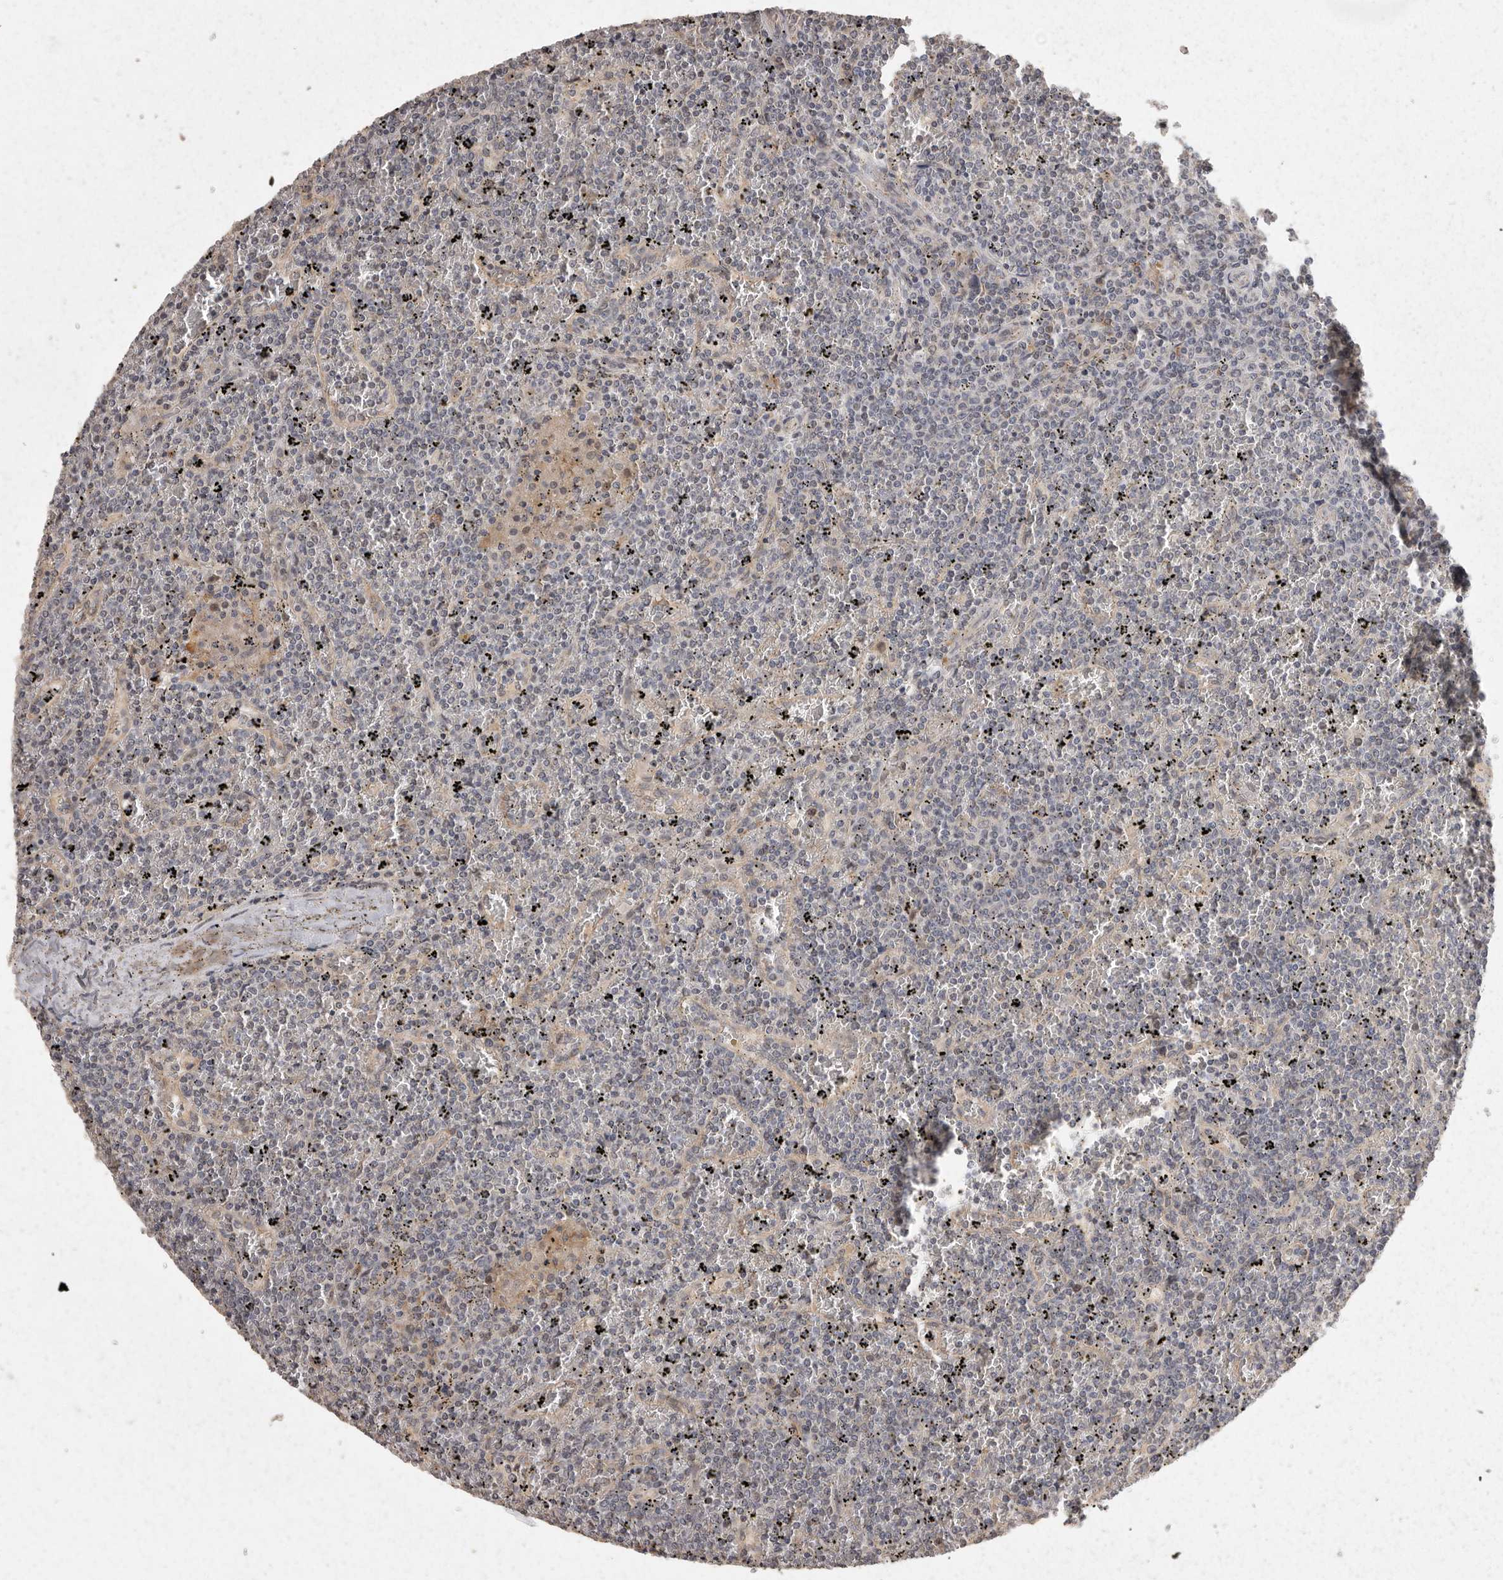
{"staining": {"intensity": "negative", "quantity": "none", "location": "none"}, "tissue": "lymphoma", "cell_type": "Tumor cells", "image_type": "cancer", "snomed": [{"axis": "morphology", "description": "Malignant lymphoma, non-Hodgkin's type, Low grade"}, {"axis": "topography", "description": "Spleen"}], "caption": "An immunohistochemistry photomicrograph of malignant lymphoma, non-Hodgkin's type (low-grade) is shown. There is no staining in tumor cells of malignant lymphoma, non-Hodgkin's type (low-grade).", "gene": "BAIAP2", "patient": {"sex": "female", "age": 19}}